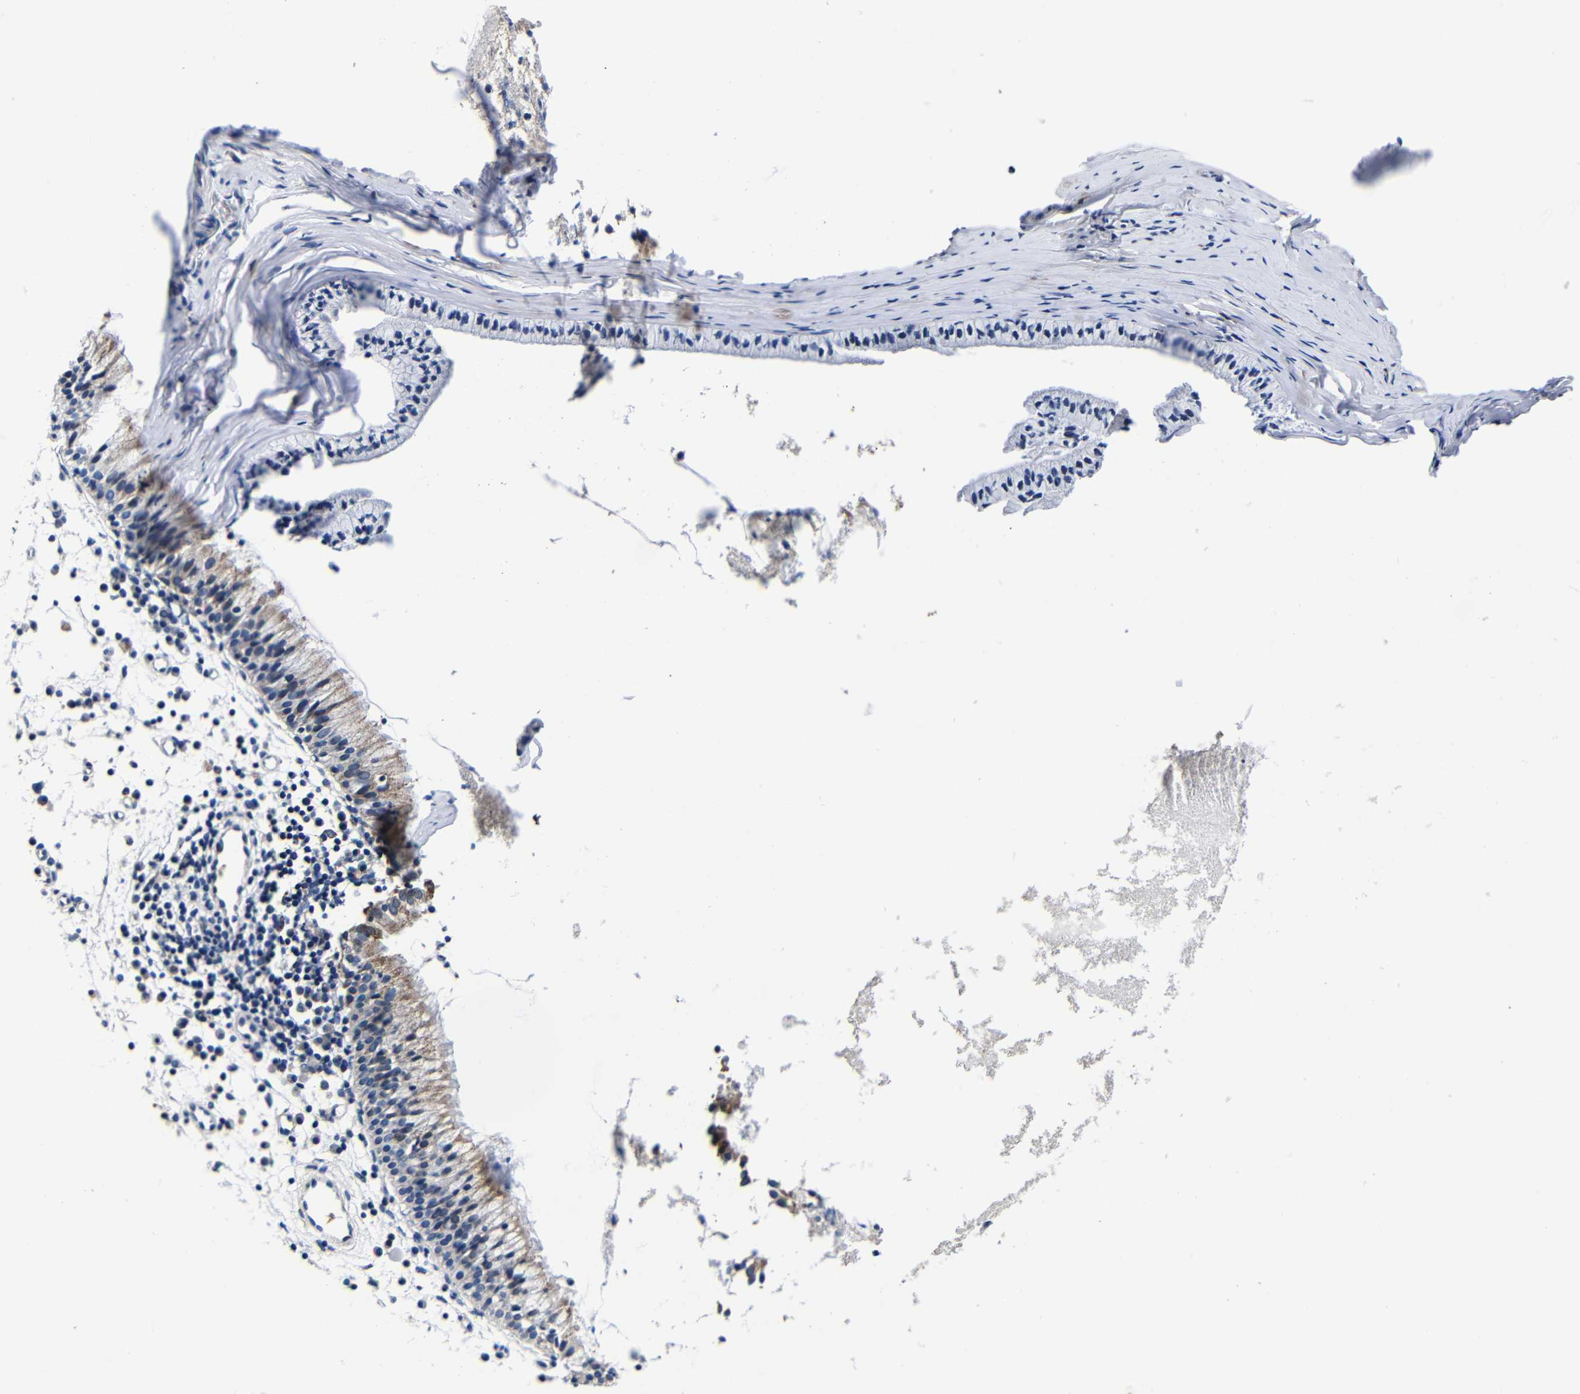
{"staining": {"intensity": "weak", "quantity": "25%-75%", "location": "cytoplasmic/membranous"}, "tissue": "nasopharynx", "cell_type": "Respiratory epithelial cells", "image_type": "normal", "snomed": [{"axis": "morphology", "description": "Normal tissue, NOS"}, {"axis": "topography", "description": "Nasopharynx"}], "caption": "Protein expression analysis of unremarkable nasopharynx demonstrates weak cytoplasmic/membranous positivity in about 25%-75% of respiratory epithelial cells.", "gene": "DEPP1", "patient": {"sex": "male", "age": 21}}